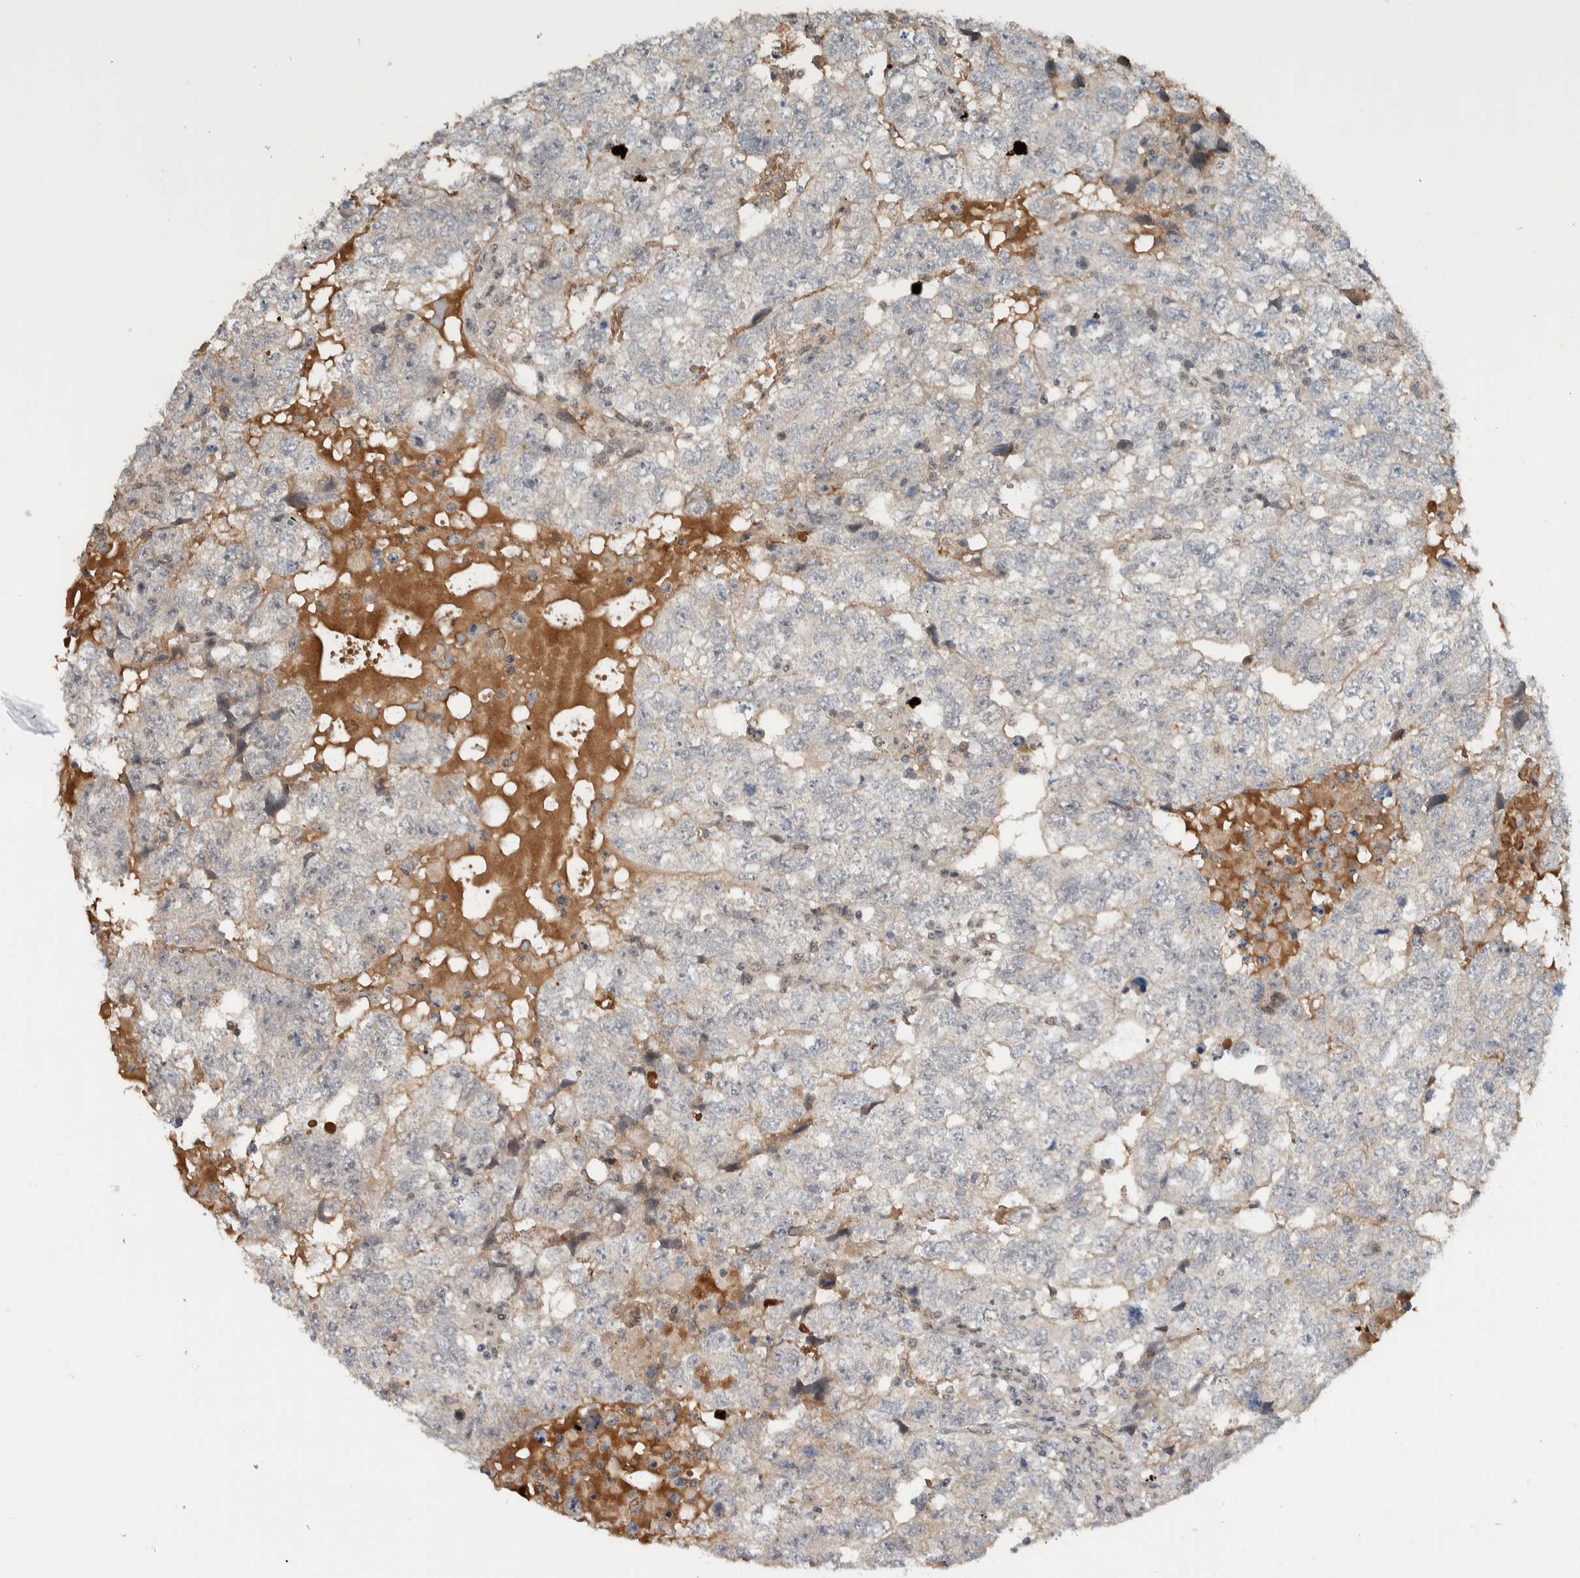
{"staining": {"intensity": "negative", "quantity": "none", "location": "none"}, "tissue": "testis cancer", "cell_type": "Tumor cells", "image_type": "cancer", "snomed": [{"axis": "morphology", "description": "Carcinoma, Embryonal, NOS"}, {"axis": "topography", "description": "Testis"}], "caption": "Embryonal carcinoma (testis) was stained to show a protein in brown. There is no significant staining in tumor cells.", "gene": "ZFP91", "patient": {"sex": "male", "age": 36}}